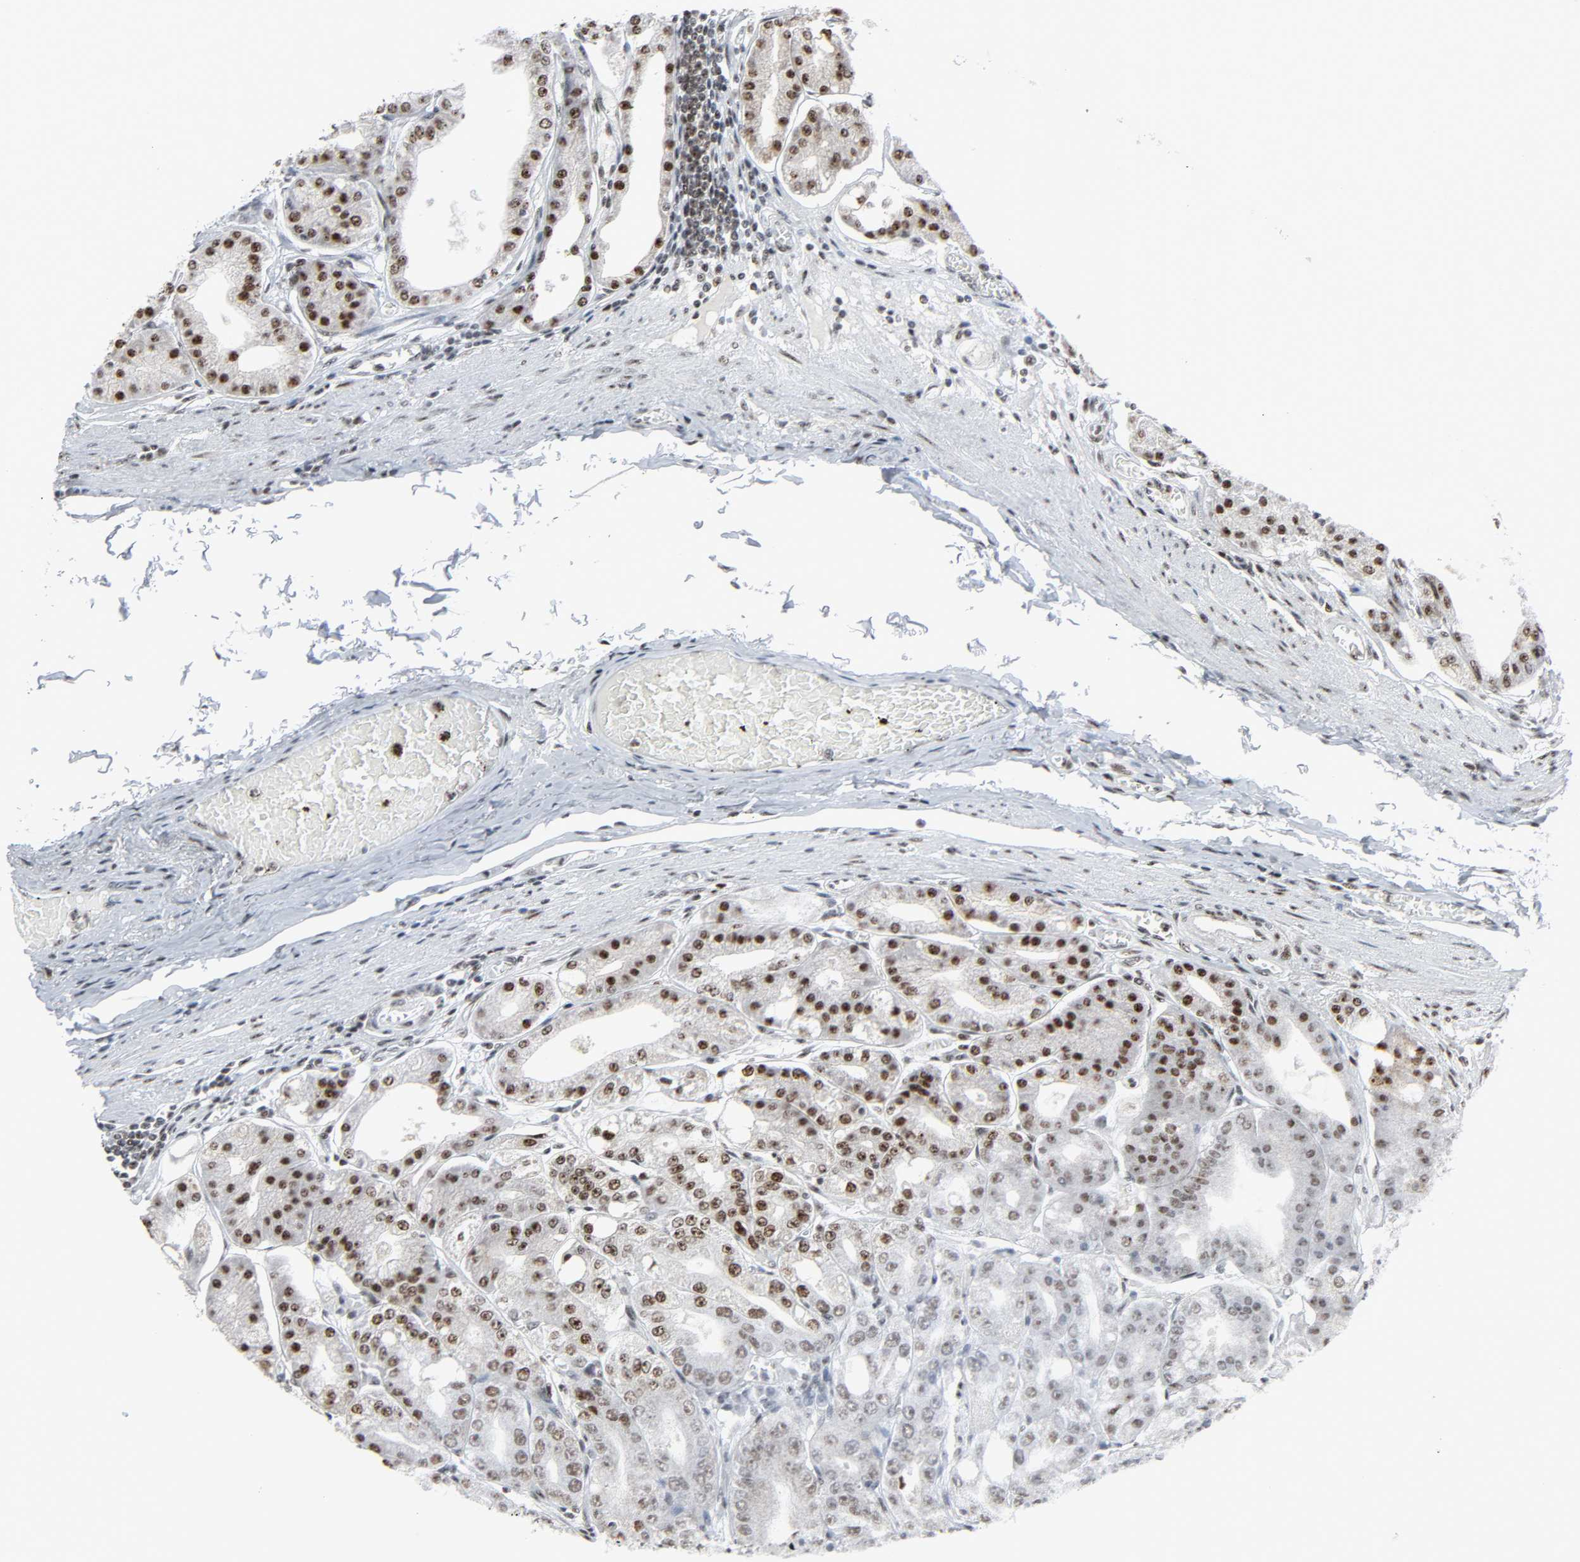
{"staining": {"intensity": "strong", "quantity": ">75%", "location": "nuclear"}, "tissue": "stomach", "cell_type": "Glandular cells", "image_type": "normal", "snomed": [{"axis": "morphology", "description": "Normal tissue, NOS"}, {"axis": "topography", "description": "Stomach, lower"}], "caption": "The micrograph reveals immunohistochemical staining of benign stomach. There is strong nuclear expression is identified in about >75% of glandular cells. (DAB IHC with brightfield microscopy, high magnification).", "gene": "CDK7", "patient": {"sex": "male", "age": 71}}